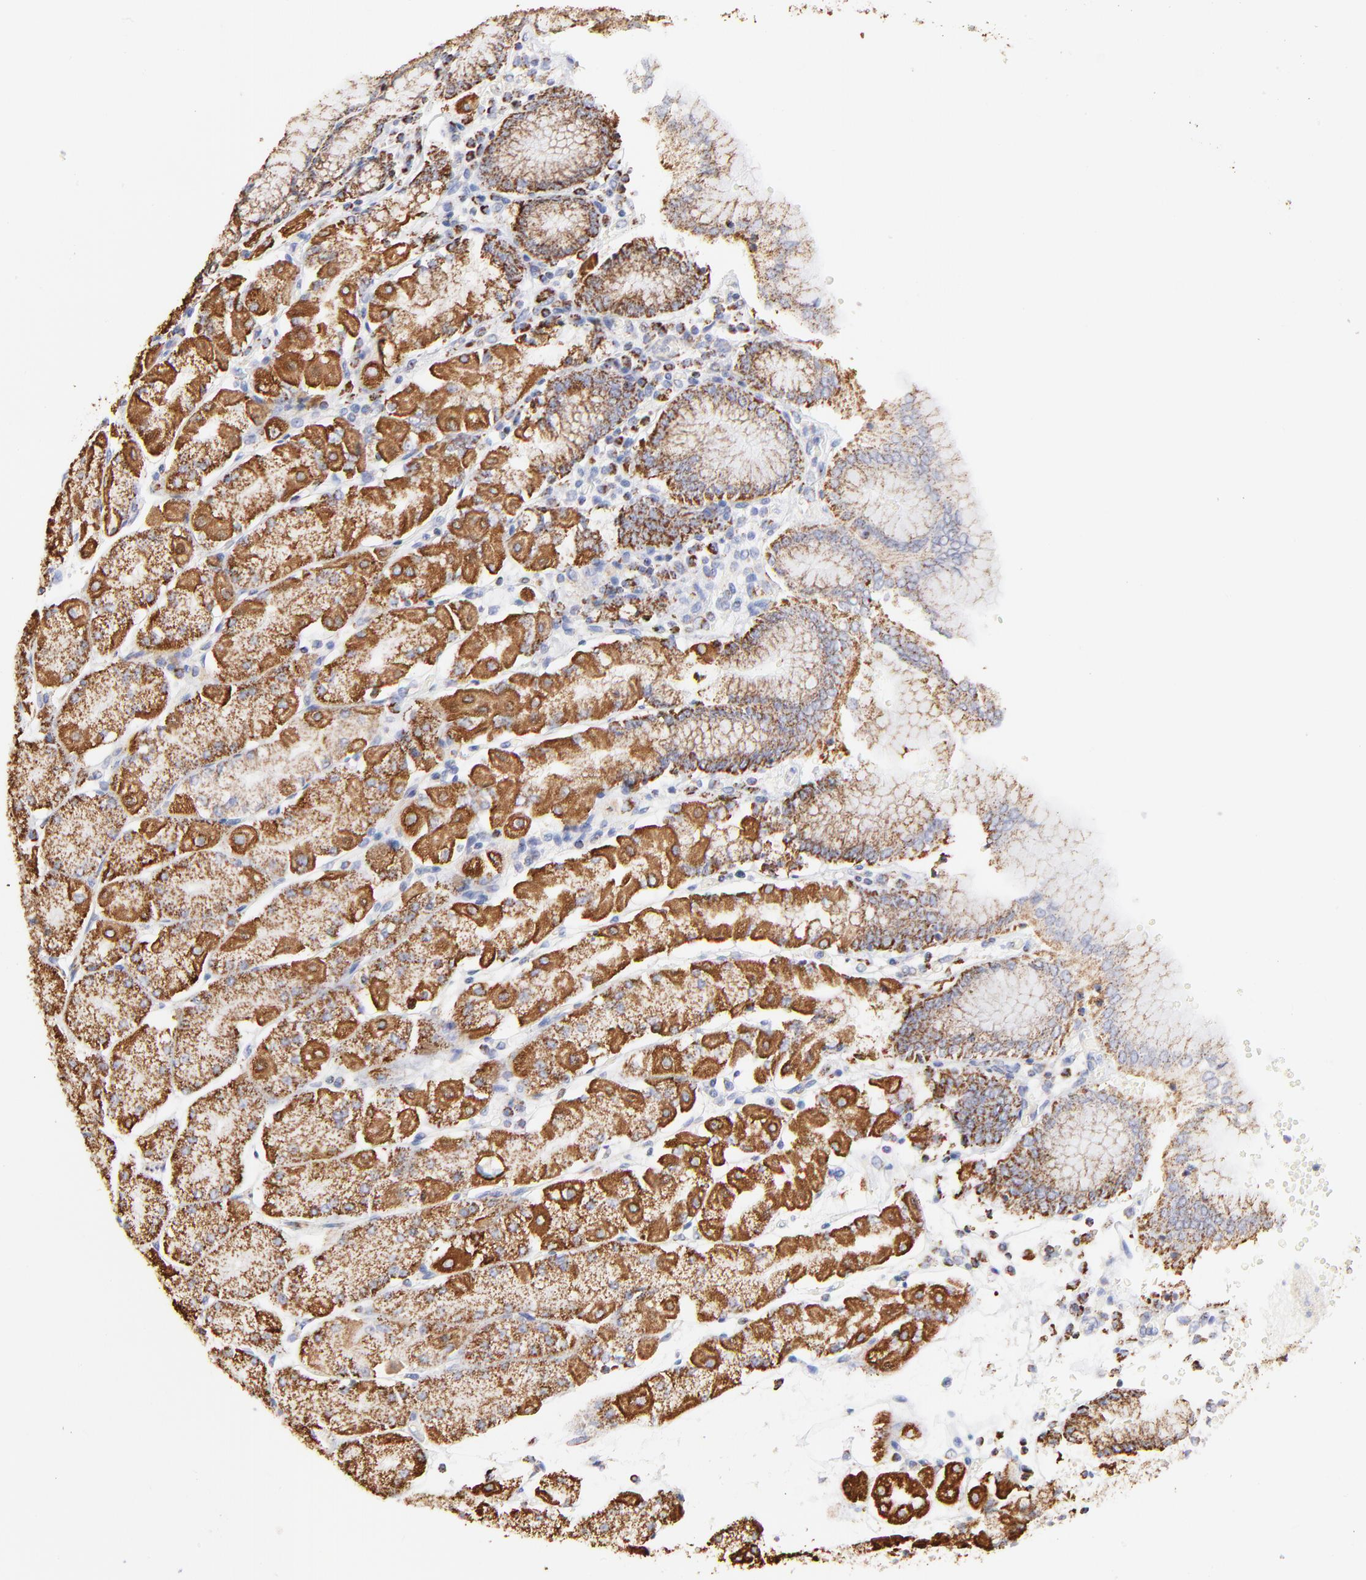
{"staining": {"intensity": "strong", "quantity": ">75%", "location": "cytoplasmic/membranous"}, "tissue": "stomach", "cell_type": "Glandular cells", "image_type": "normal", "snomed": [{"axis": "morphology", "description": "Normal tissue, NOS"}, {"axis": "topography", "description": "Stomach, upper"}, {"axis": "topography", "description": "Stomach"}], "caption": "Approximately >75% of glandular cells in benign stomach reveal strong cytoplasmic/membranous protein staining as visualized by brown immunohistochemical staining.", "gene": "COX4I1", "patient": {"sex": "male", "age": 76}}